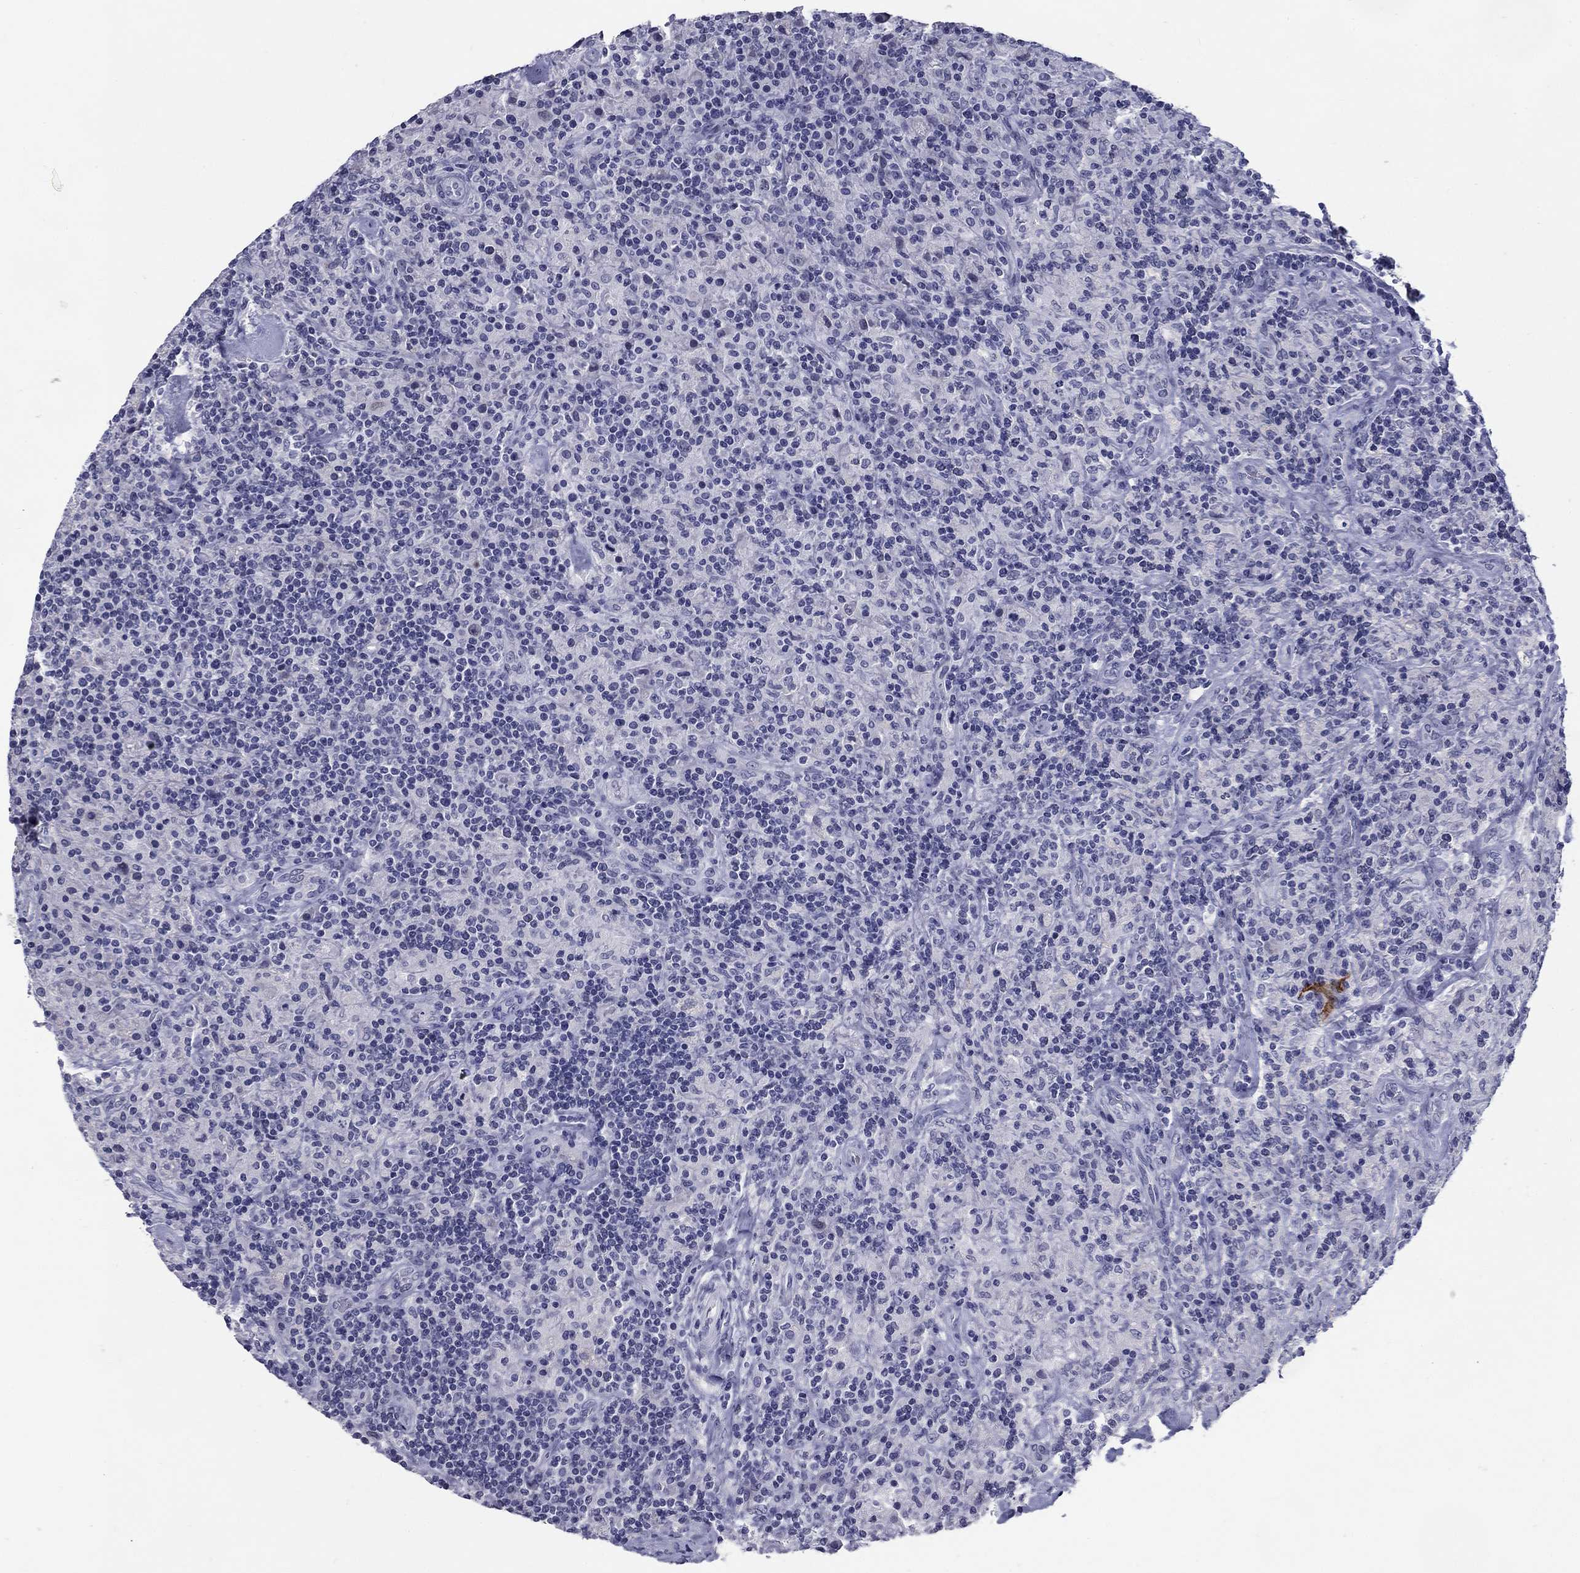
{"staining": {"intensity": "negative", "quantity": "none", "location": "none"}, "tissue": "lymphoma", "cell_type": "Tumor cells", "image_type": "cancer", "snomed": [{"axis": "morphology", "description": "Hodgkin's disease, NOS"}, {"axis": "topography", "description": "Lymph node"}], "caption": "A high-resolution histopathology image shows immunohistochemistry (IHC) staining of lymphoma, which exhibits no significant staining in tumor cells. (Stains: DAB (3,3'-diaminobenzidine) immunohistochemistry with hematoxylin counter stain, Microscopy: brightfield microscopy at high magnification).", "gene": "C4orf19", "patient": {"sex": "male", "age": 70}}